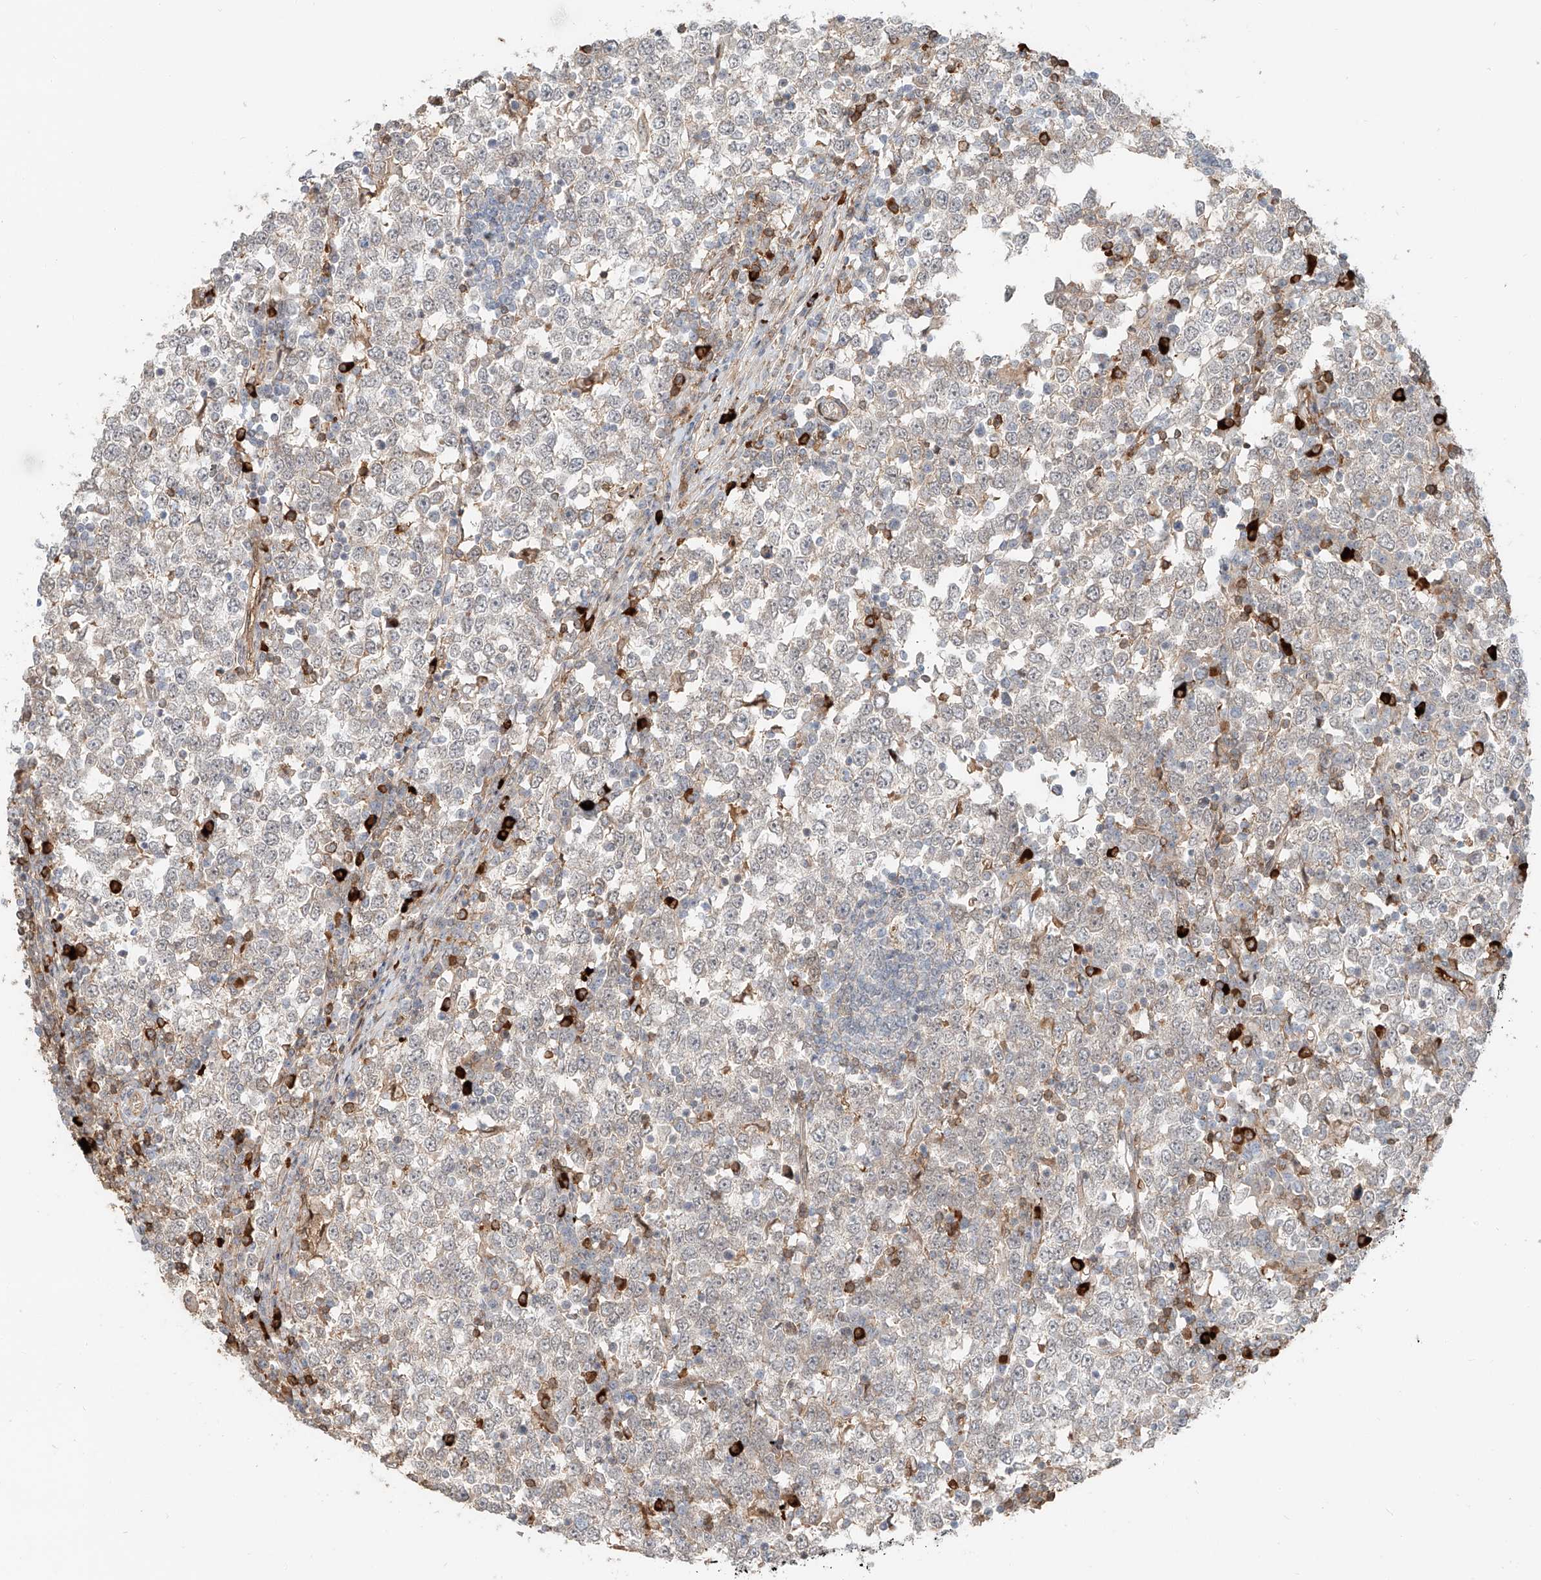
{"staining": {"intensity": "negative", "quantity": "none", "location": "none"}, "tissue": "testis cancer", "cell_type": "Tumor cells", "image_type": "cancer", "snomed": [{"axis": "morphology", "description": "Seminoma, NOS"}, {"axis": "topography", "description": "Testis"}], "caption": "Tumor cells show no significant protein staining in testis cancer (seminoma).", "gene": "CEP162", "patient": {"sex": "male", "age": 65}}